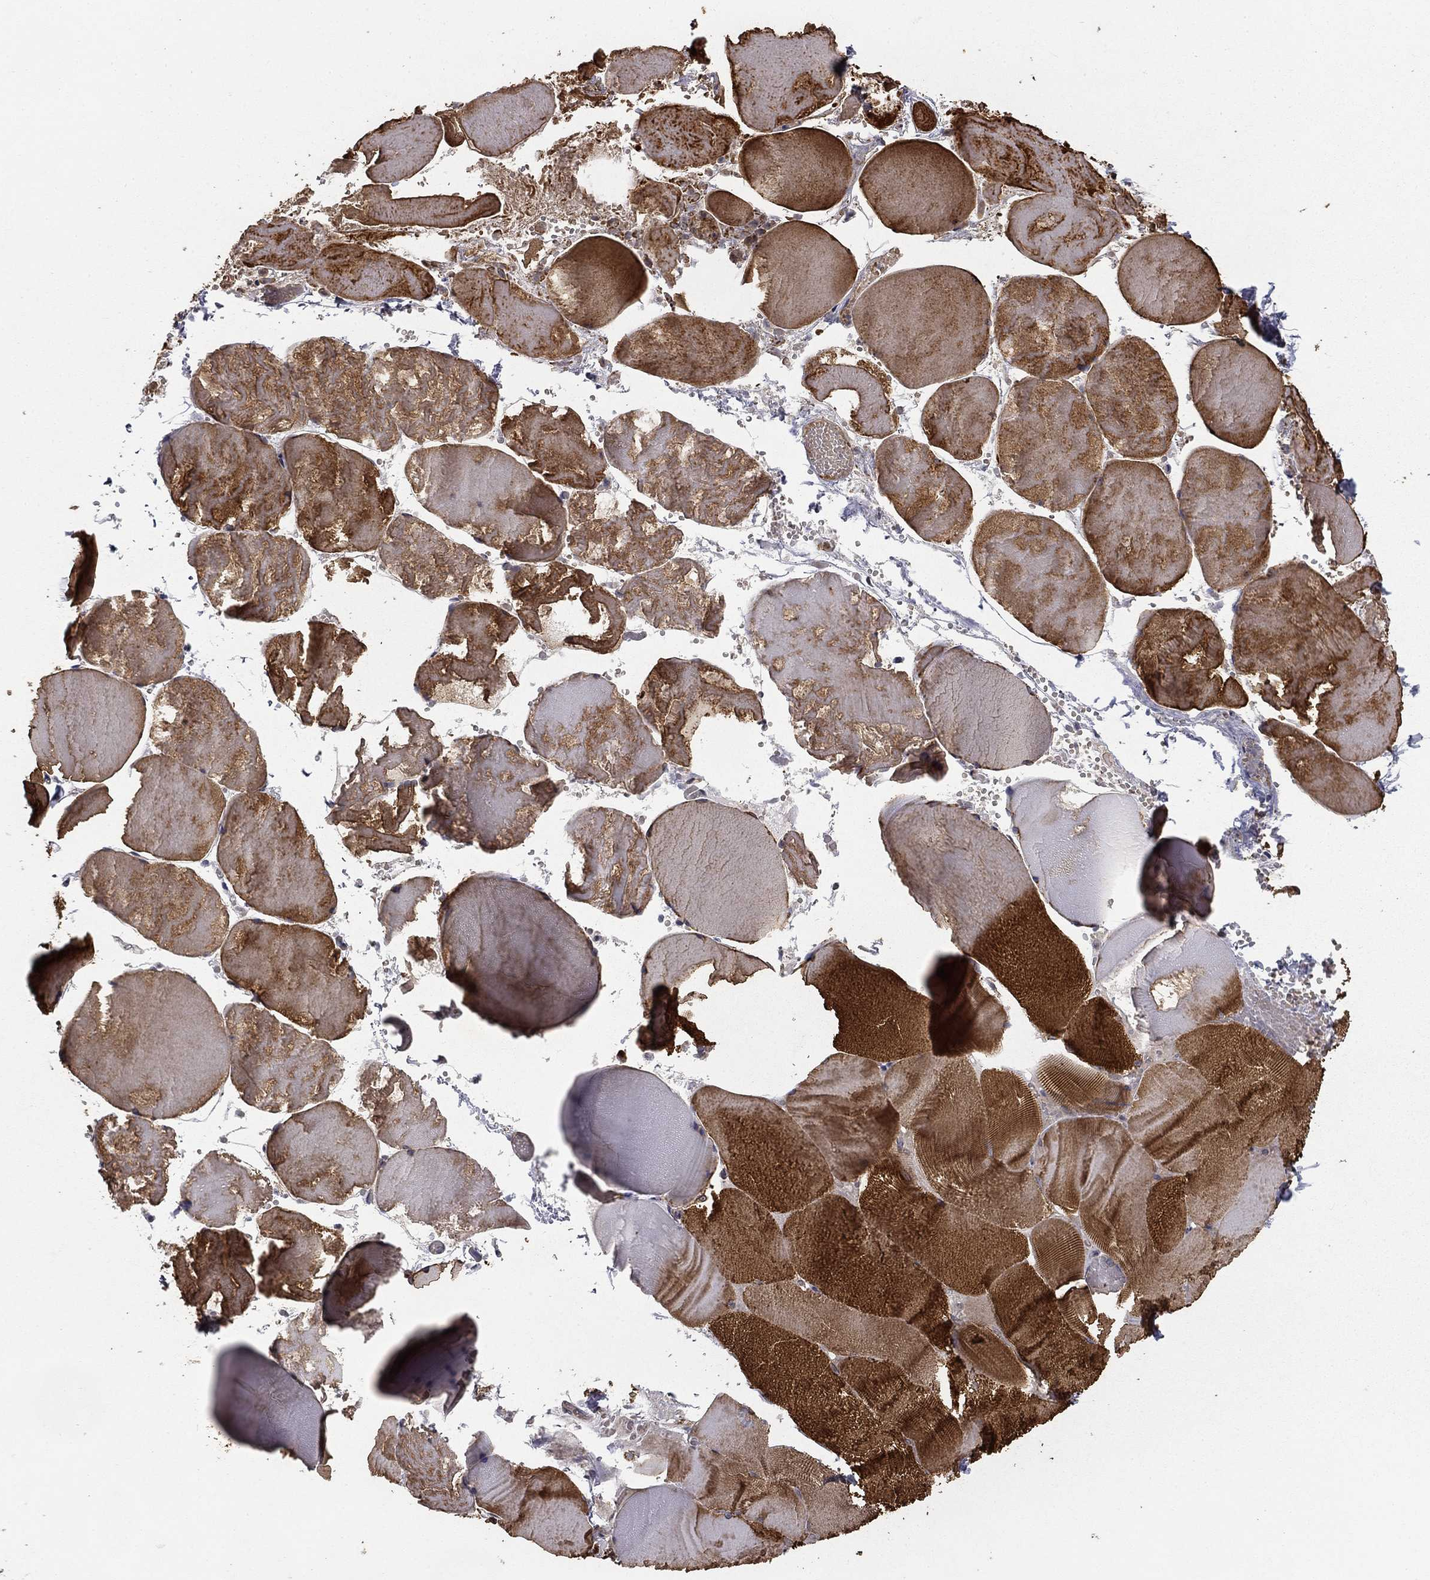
{"staining": {"intensity": "strong", "quantity": "25%-75%", "location": "cytoplasmic/membranous"}, "tissue": "skeletal muscle", "cell_type": "Myocytes", "image_type": "normal", "snomed": [{"axis": "morphology", "description": "Normal tissue, NOS"}, {"axis": "morphology", "description": "Malignant melanoma, Metastatic site"}, {"axis": "topography", "description": "Skeletal muscle"}], "caption": "Strong cytoplasmic/membranous protein positivity is appreciated in approximately 25%-75% of myocytes in skeletal muscle. Nuclei are stained in blue.", "gene": "HABP4", "patient": {"sex": "male", "age": 50}}